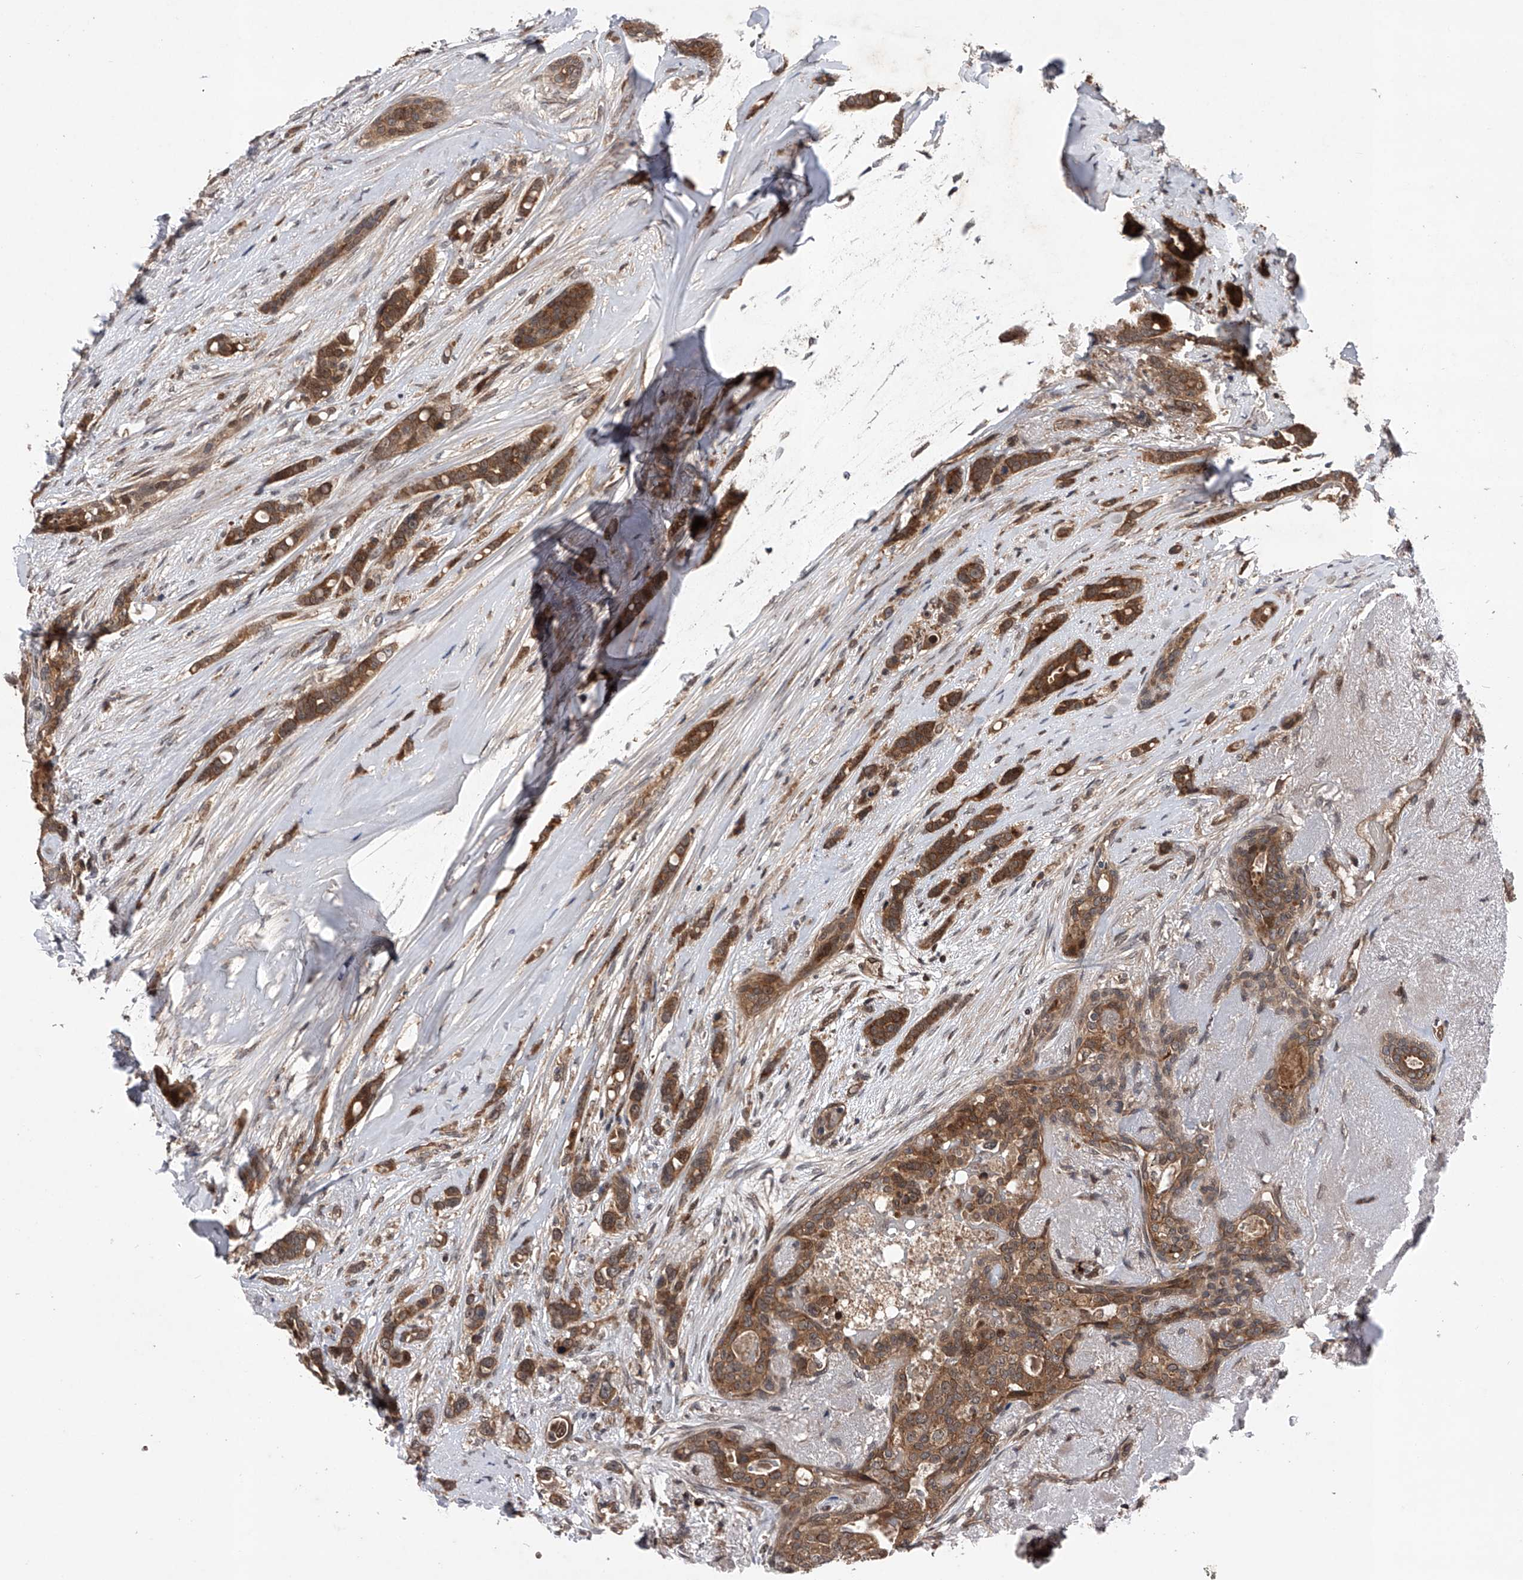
{"staining": {"intensity": "moderate", "quantity": ">75%", "location": "cytoplasmic/membranous"}, "tissue": "breast cancer", "cell_type": "Tumor cells", "image_type": "cancer", "snomed": [{"axis": "morphology", "description": "Lobular carcinoma"}, {"axis": "topography", "description": "Breast"}], "caption": "Moderate cytoplasmic/membranous protein staining is seen in approximately >75% of tumor cells in breast lobular carcinoma.", "gene": "MAP3K11", "patient": {"sex": "female", "age": 51}}